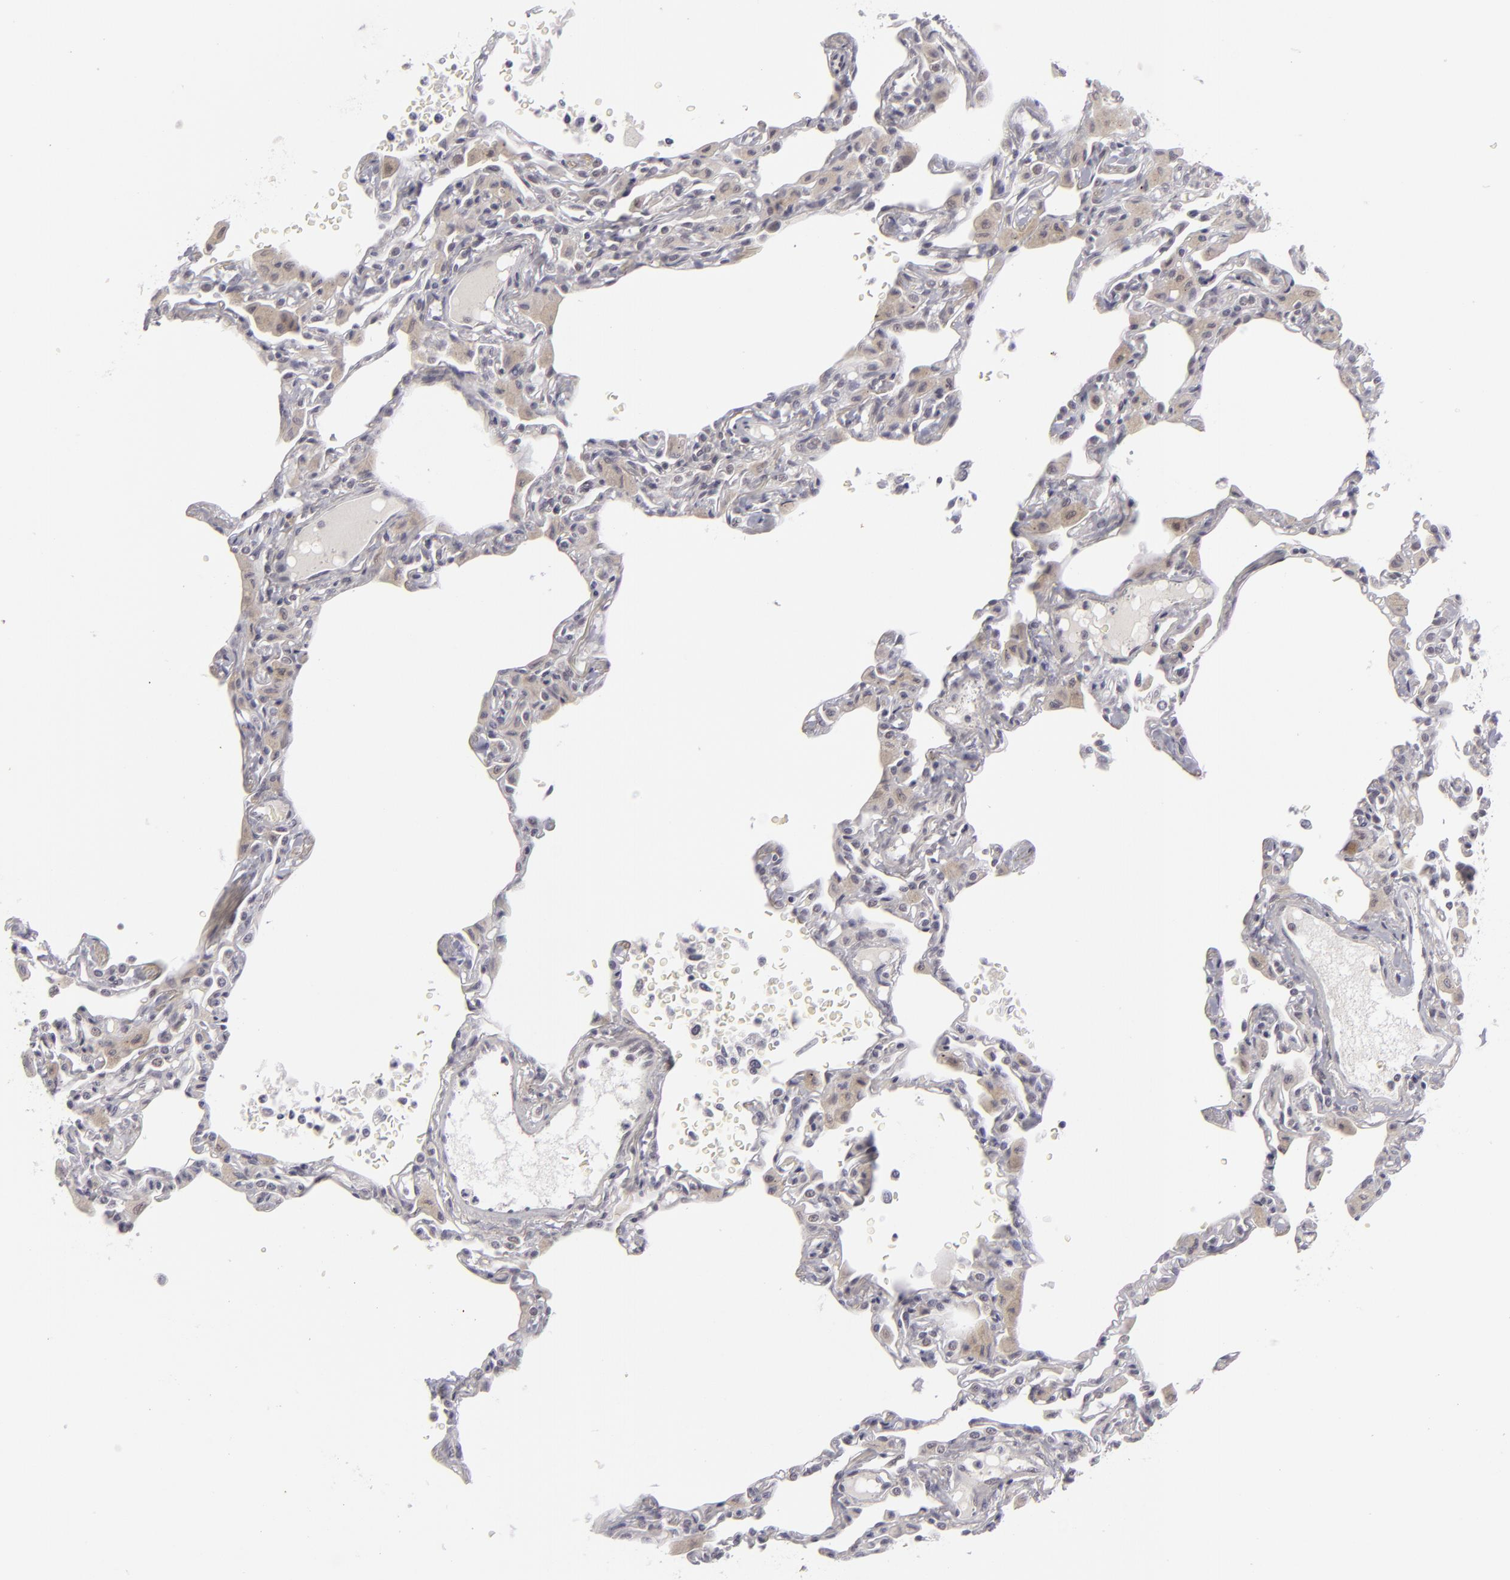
{"staining": {"intensity": "negative", "quantity": "none", "location": "none"}, "tissue": "lung", "cell_type": "Alveolar cells", "image_type": "normal", "snomed": [{"axis": "morphology", "description": "Normal tissue, NOS"}, {"axis": "topography", "description": "Lung"}], "caption": "Alveolar cells show no significant expression in normal lung. (Immunohistochemistry, brightfield microscopy, high magnification).", "gene": "DLG3", "patient": {"sex": "female", "age": 49}}